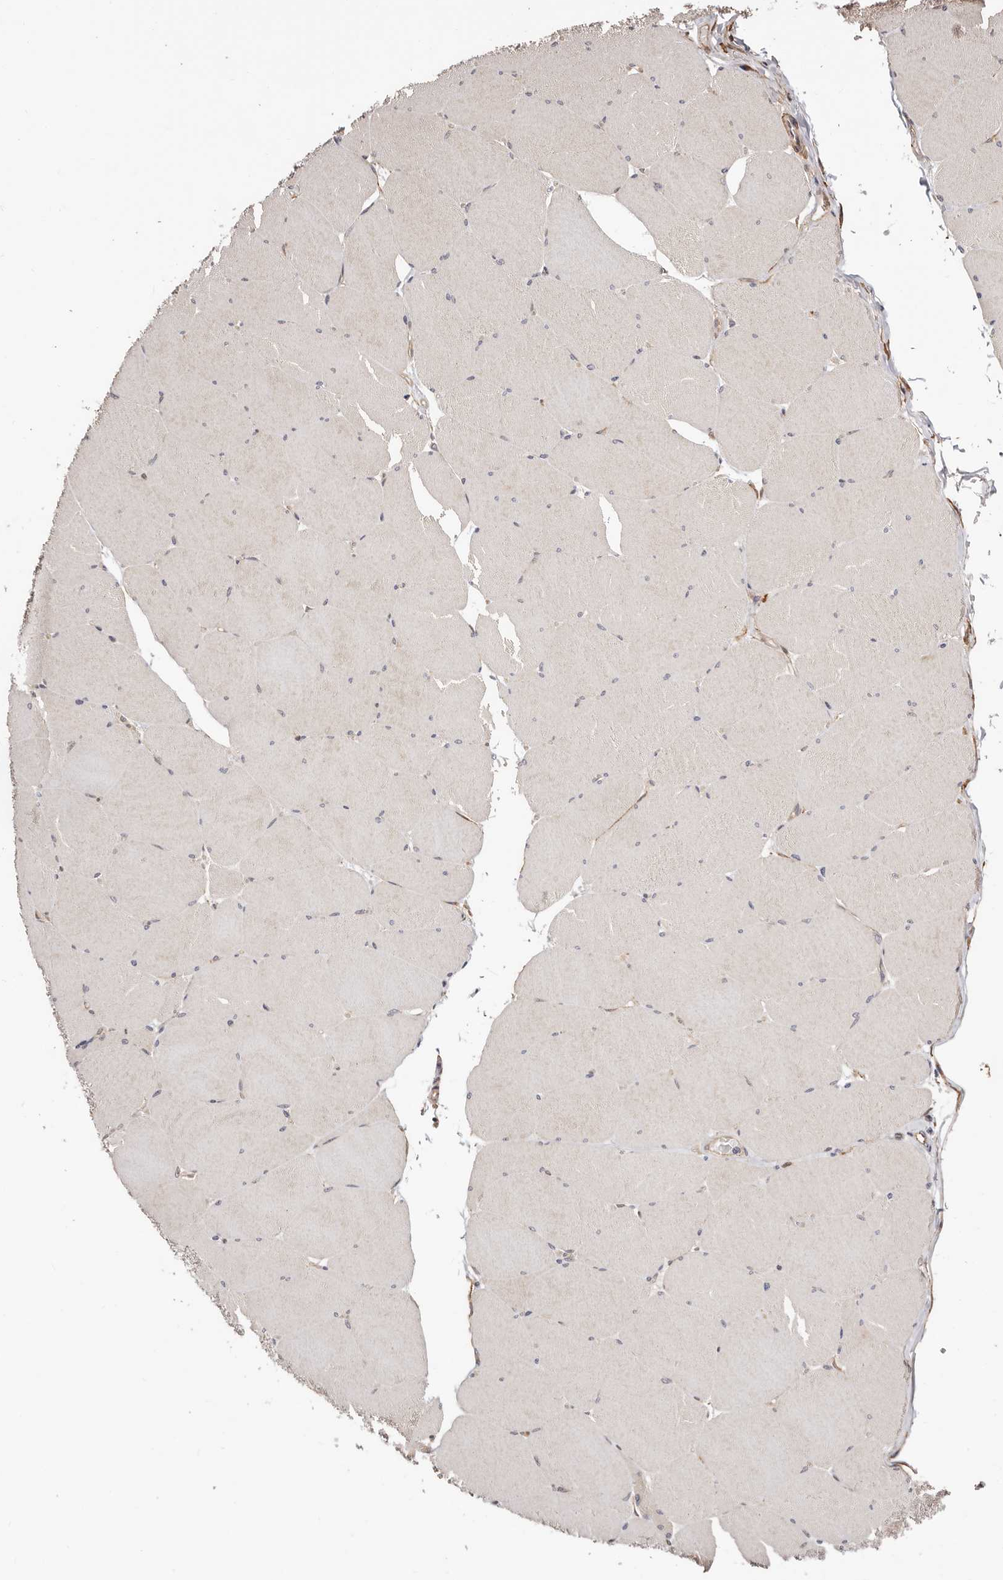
{"staining": {"intensity": "weak", "quantity": "25%-75%", "location": "cytoplasmic/membranous"}, "tissue": "skeletal muscle", "cell_type": "Myocytes", "image_type": "normal", "snomed": [{"axis": "morphology", "description": "Normal tissue, NOS"}, {"axis": "topography", "description": "Skeletal muscle"}, {"axis": "topography", "description": "Head-Neck"}], "caption": "Weak cytoplasmic/membranous expression is seen in approximately 25%-75% of myocytes in unremarkable skeletal muscle.", "gene": "TRIP13", "patient": {"sex": "male", "age": 66}}